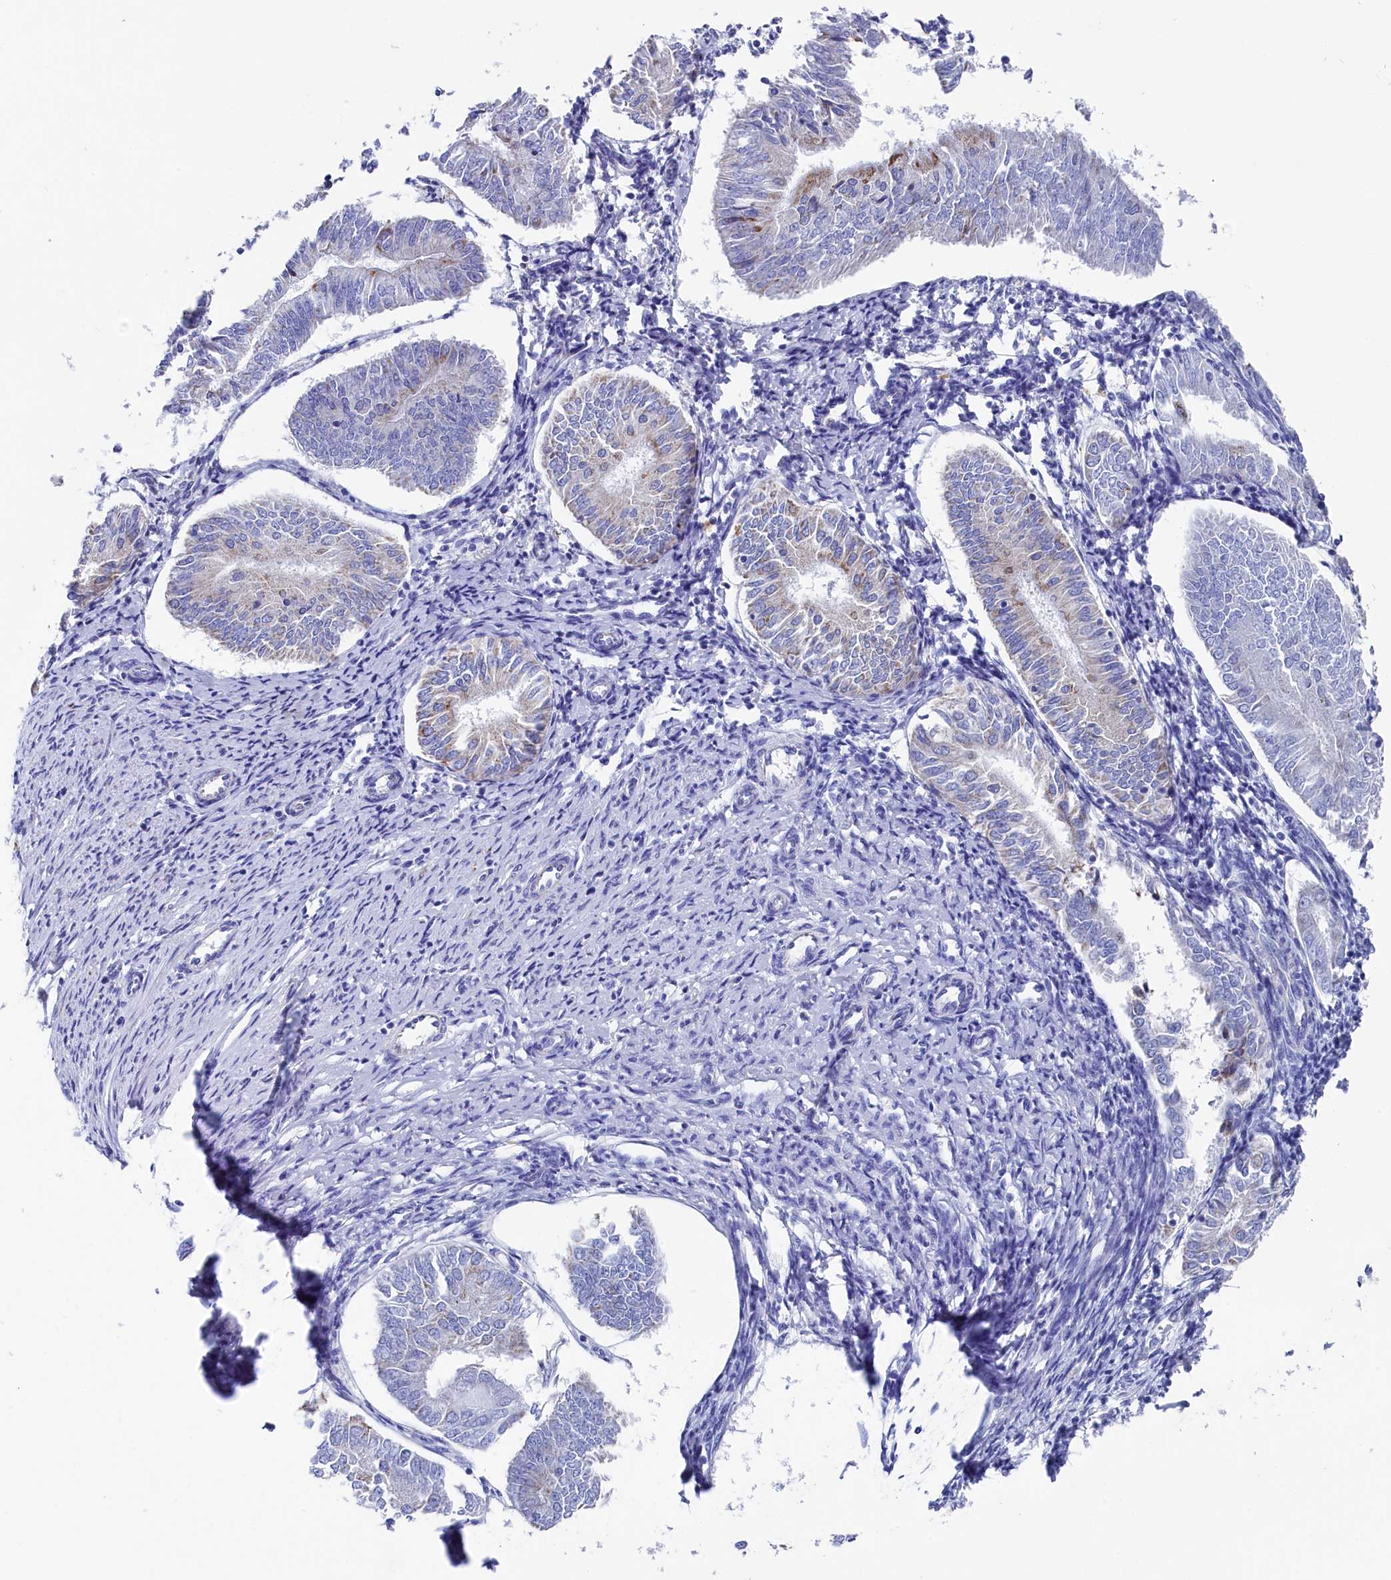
{"staining": {"intensity": "negative", "quantity": "none", "location": "none"}, "tissue": "endometrial cancer", "cell_type": "Tumor cells", "image_type": "cancer", "snomed": [{"axis": "morphology", "description": "Adenocarcinoma, NOS"}, {"axis": "topography", "description": "Endometrium"}], "caption": "Tumor cells are negative for brown protein staining in endometrial cancer.", "gene": "MMAB", "patient": {"sex": "female", "age": 58}}